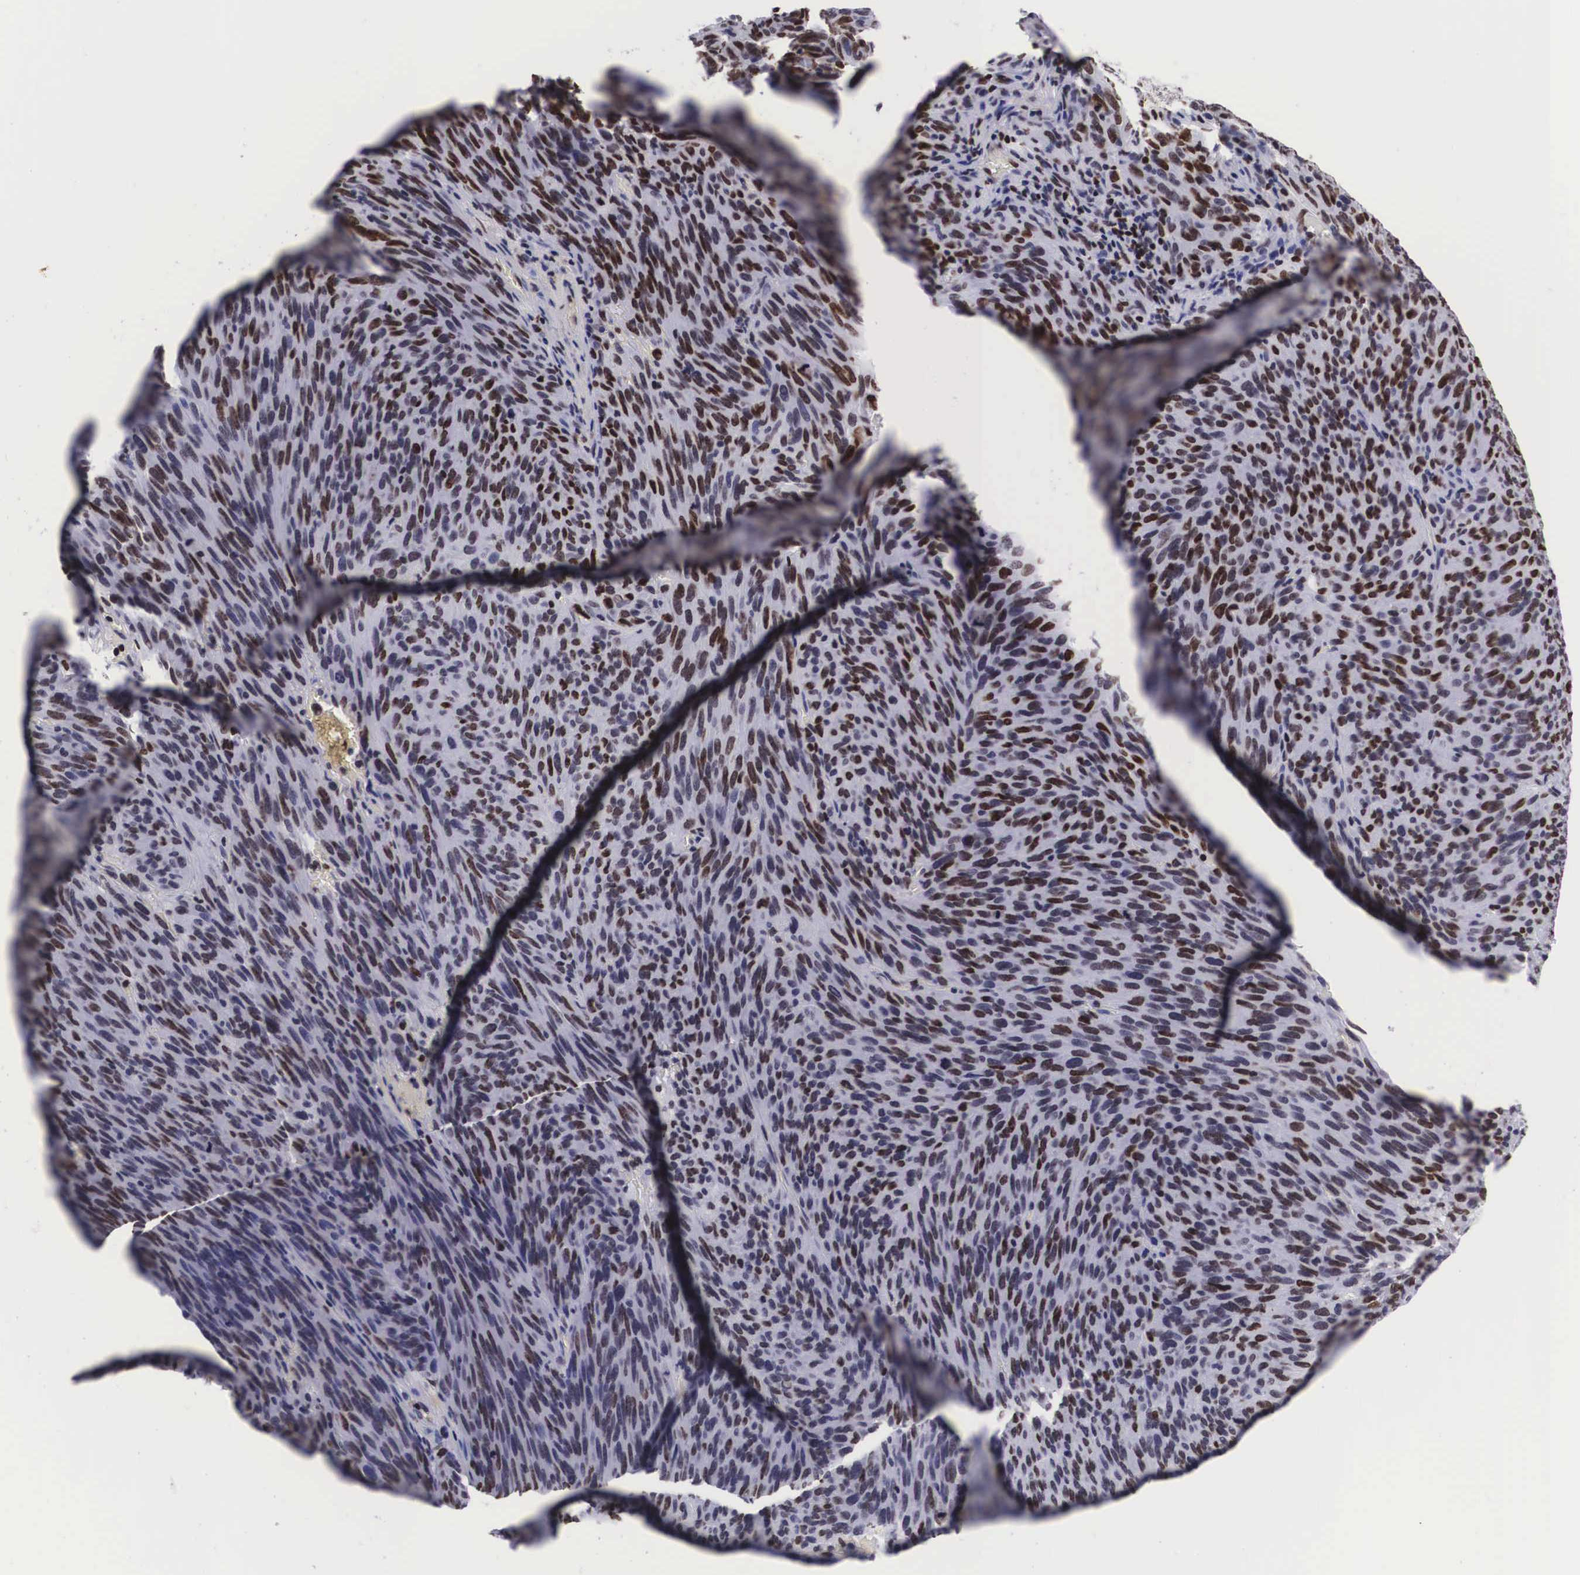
{"staining": {"intensity": "strong", "quantity": ">75%", "location": "nuclear"}, "tissue": "melanoma", "cell_type": "Tumor cells", "image_type": "cancer", "snomed": [{"axis": "morphology", "description": "Malignant melanoma, NOS"}, {"axis": "topography", "description": "Skin"}], "caption": "The histopathology image shows staining of melanoma, revealing strong nuclear protein staining (brown color) within tumor cells.", "gene": "MECP2", "patient": {"sex": "male", "age": 76}}